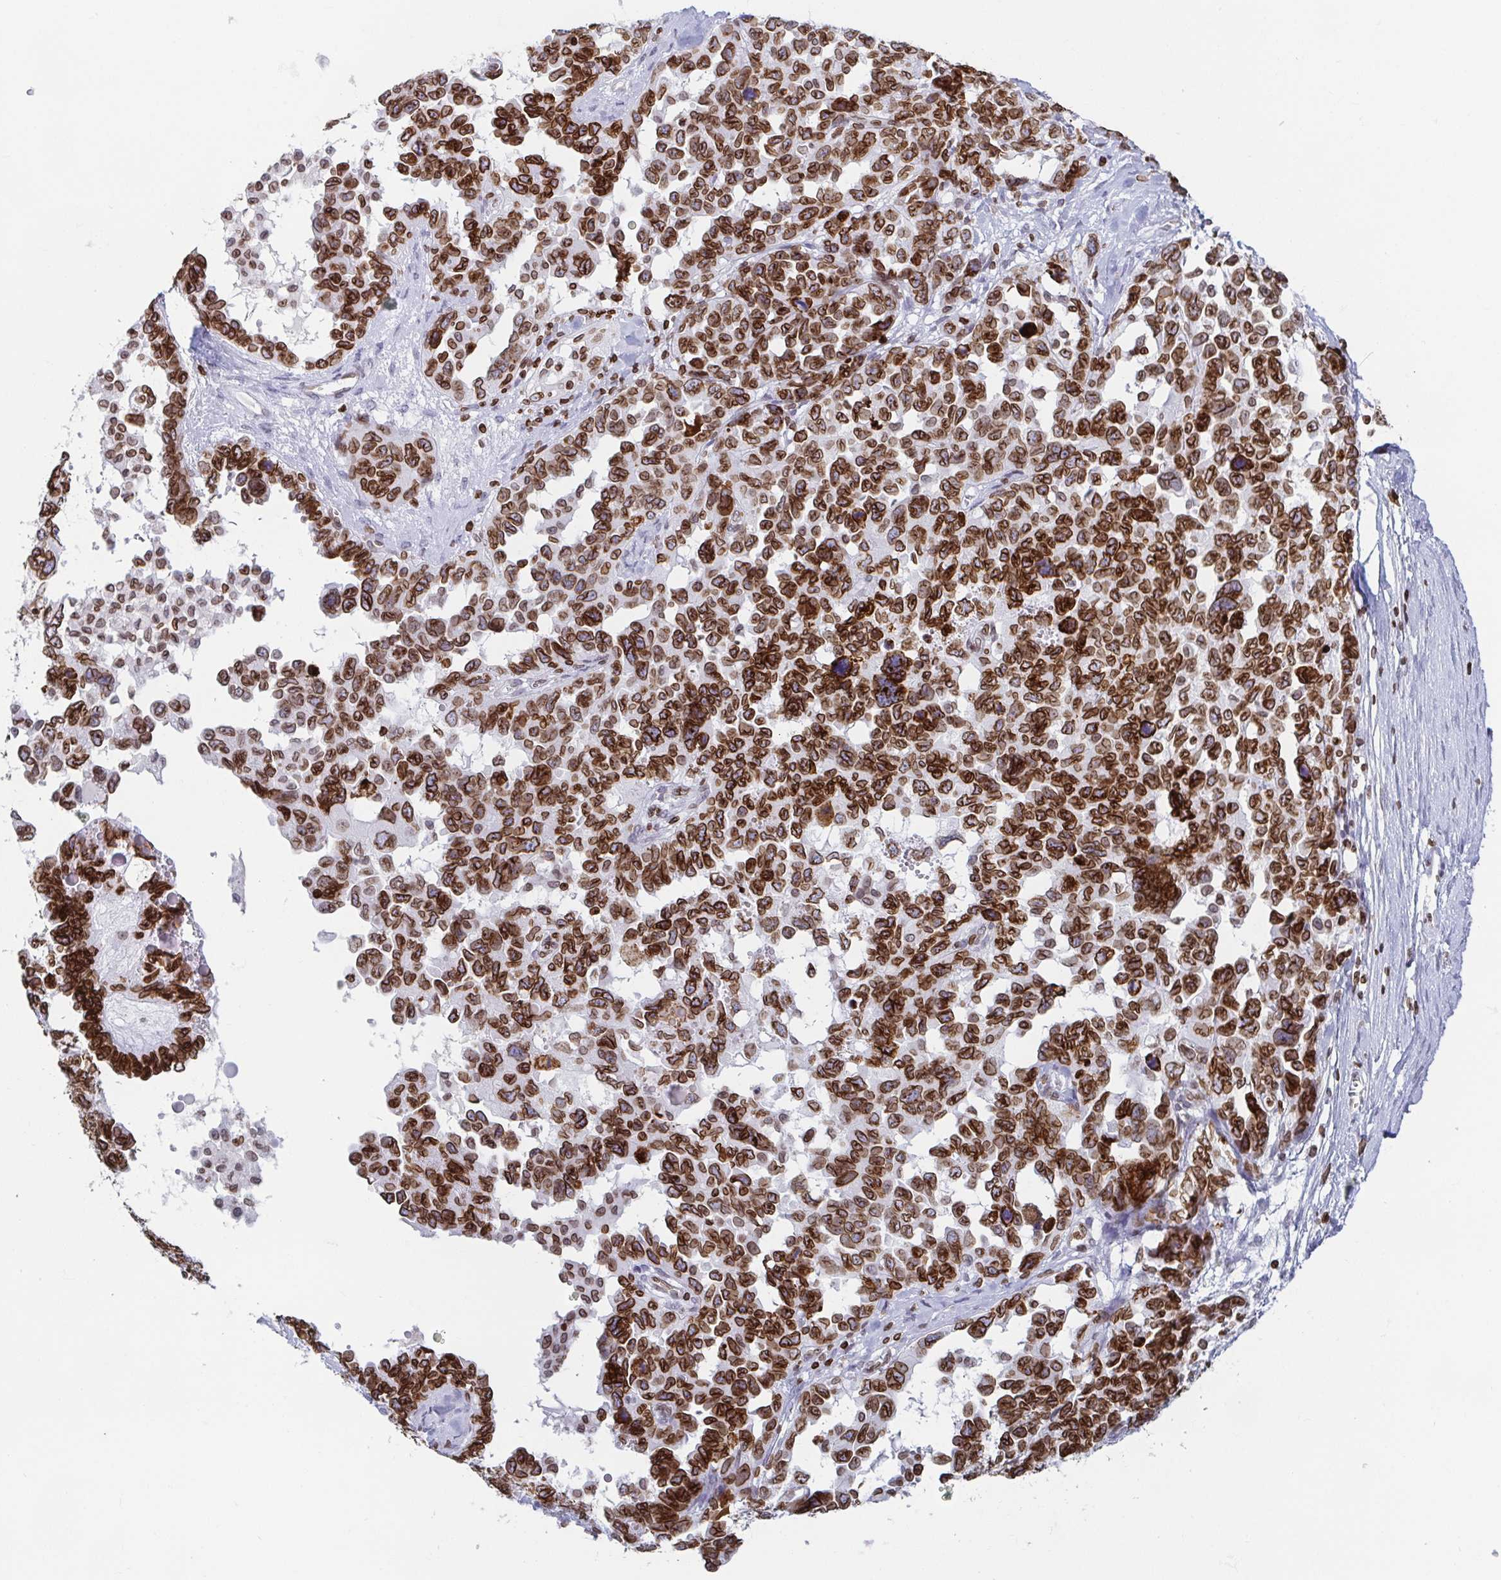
{"staining": {"intensity": "strong", "quantity": ">75%", "location": "cytoplasmic/membranous,nuclear"}, "tissue": "ovarian cancer", "cell_type": "Tumor cells", "image_type": "cancer", "snomed": [{"axis": "morphology", "description": "Cystadenocarcinoma, serous, NOS"}, {"axis": "topography", "description": "Ovary"}], "caption": "Human ovarian cancer (serous cystadenocarcinoma) stained with a protein marker exhibits strong staining in tumor cells.", "gene": "BTBD7", "patient": {"sex": "female", "age": 69}}